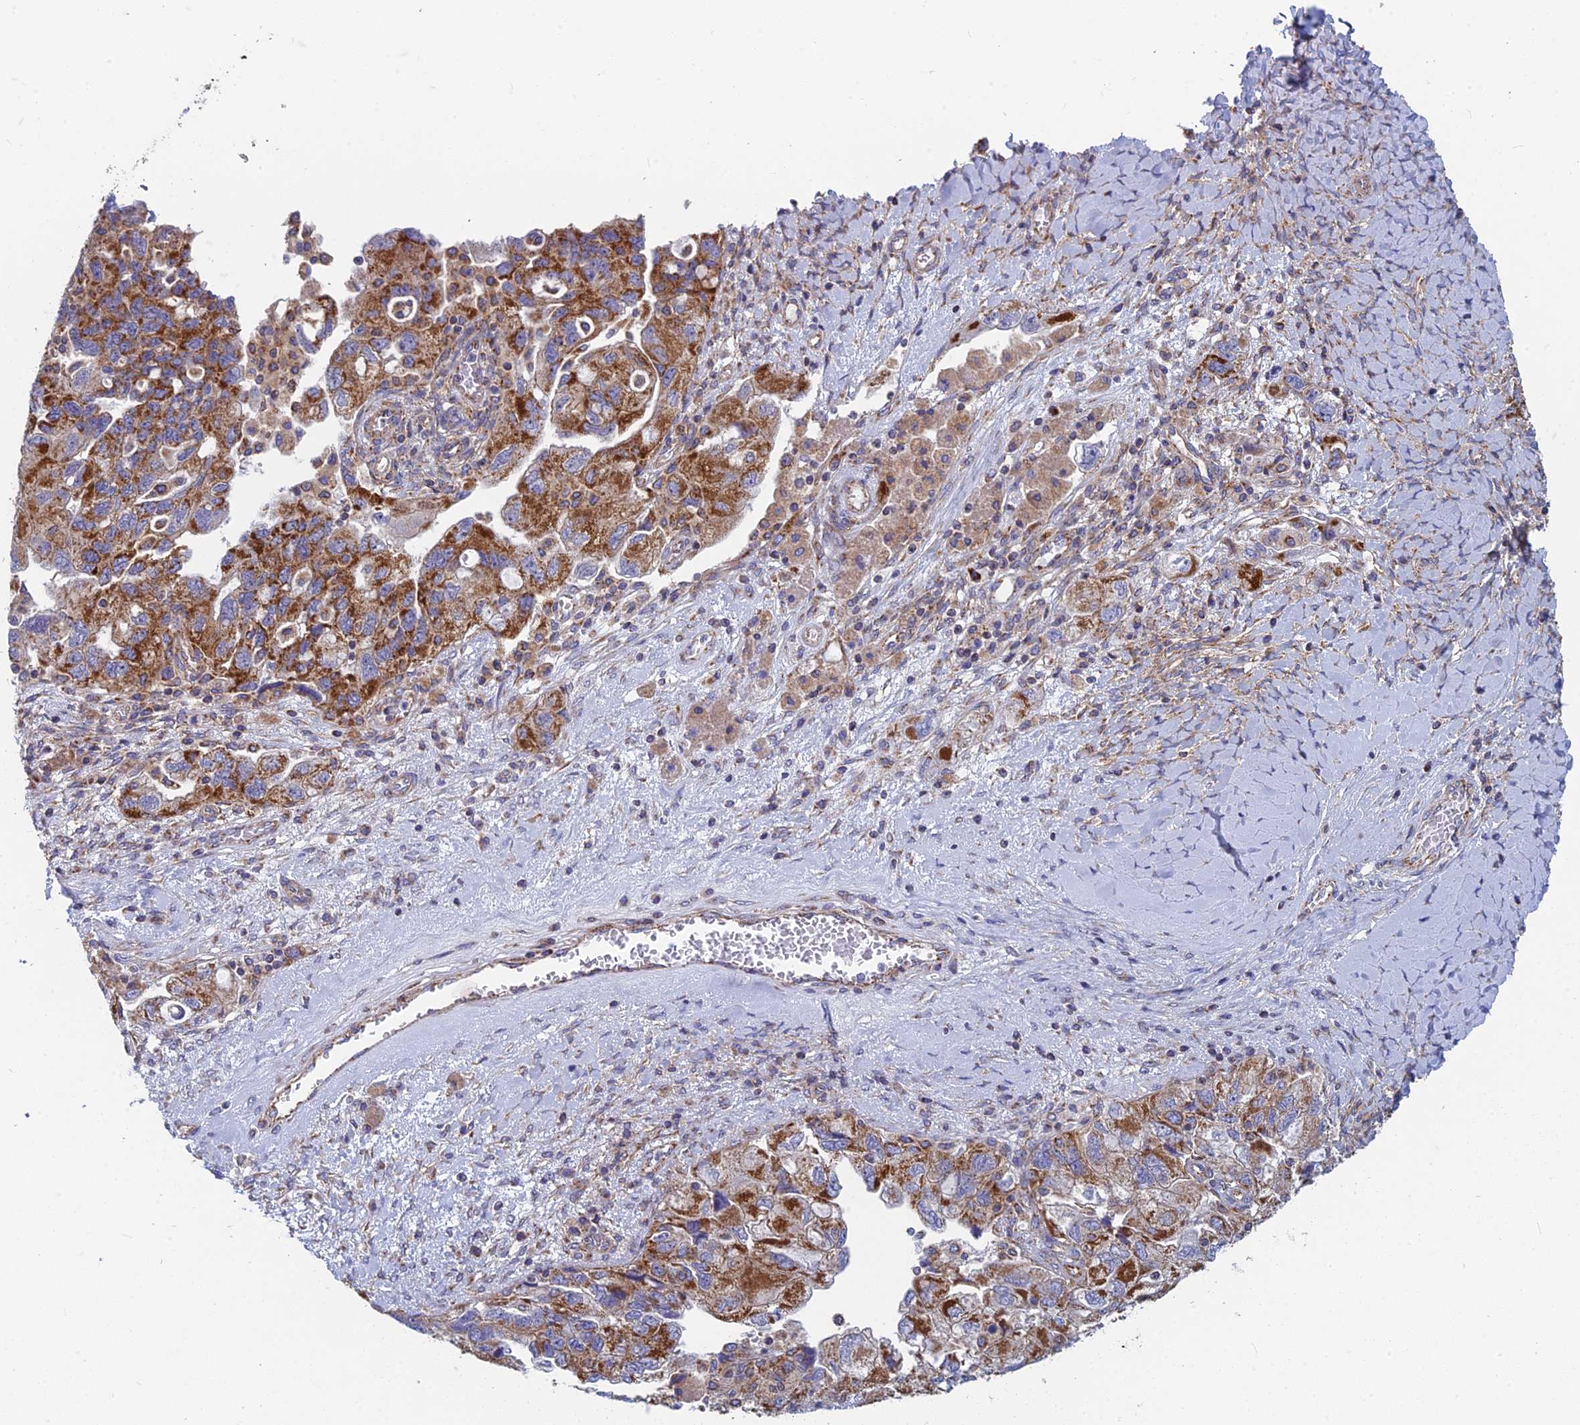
{"staining": {"intensity": "strong", "quantity": "25%-75%", "location": "cytoplasmic/membranous"}, "tissue": "ovarian cancer", "cell_type": "Tumor cells", "image_type": "cancer", "snomed": [{"axis": "morphology", "description": "Carcinoma, NOS"}, {"axis": "morphology", "description": "Cystadenocarcinoma, serous, NOS"}, {"axis": "topography", "description": "Ovary"}], "caption": "Immunohistochemical staining of human ovarian cancer shows strong cytoplasmic/membranous protein expression in about 25%-75% of tumor cells.", "gene": "MRPS9", "patient": {"sex": "female", "age": 69}}